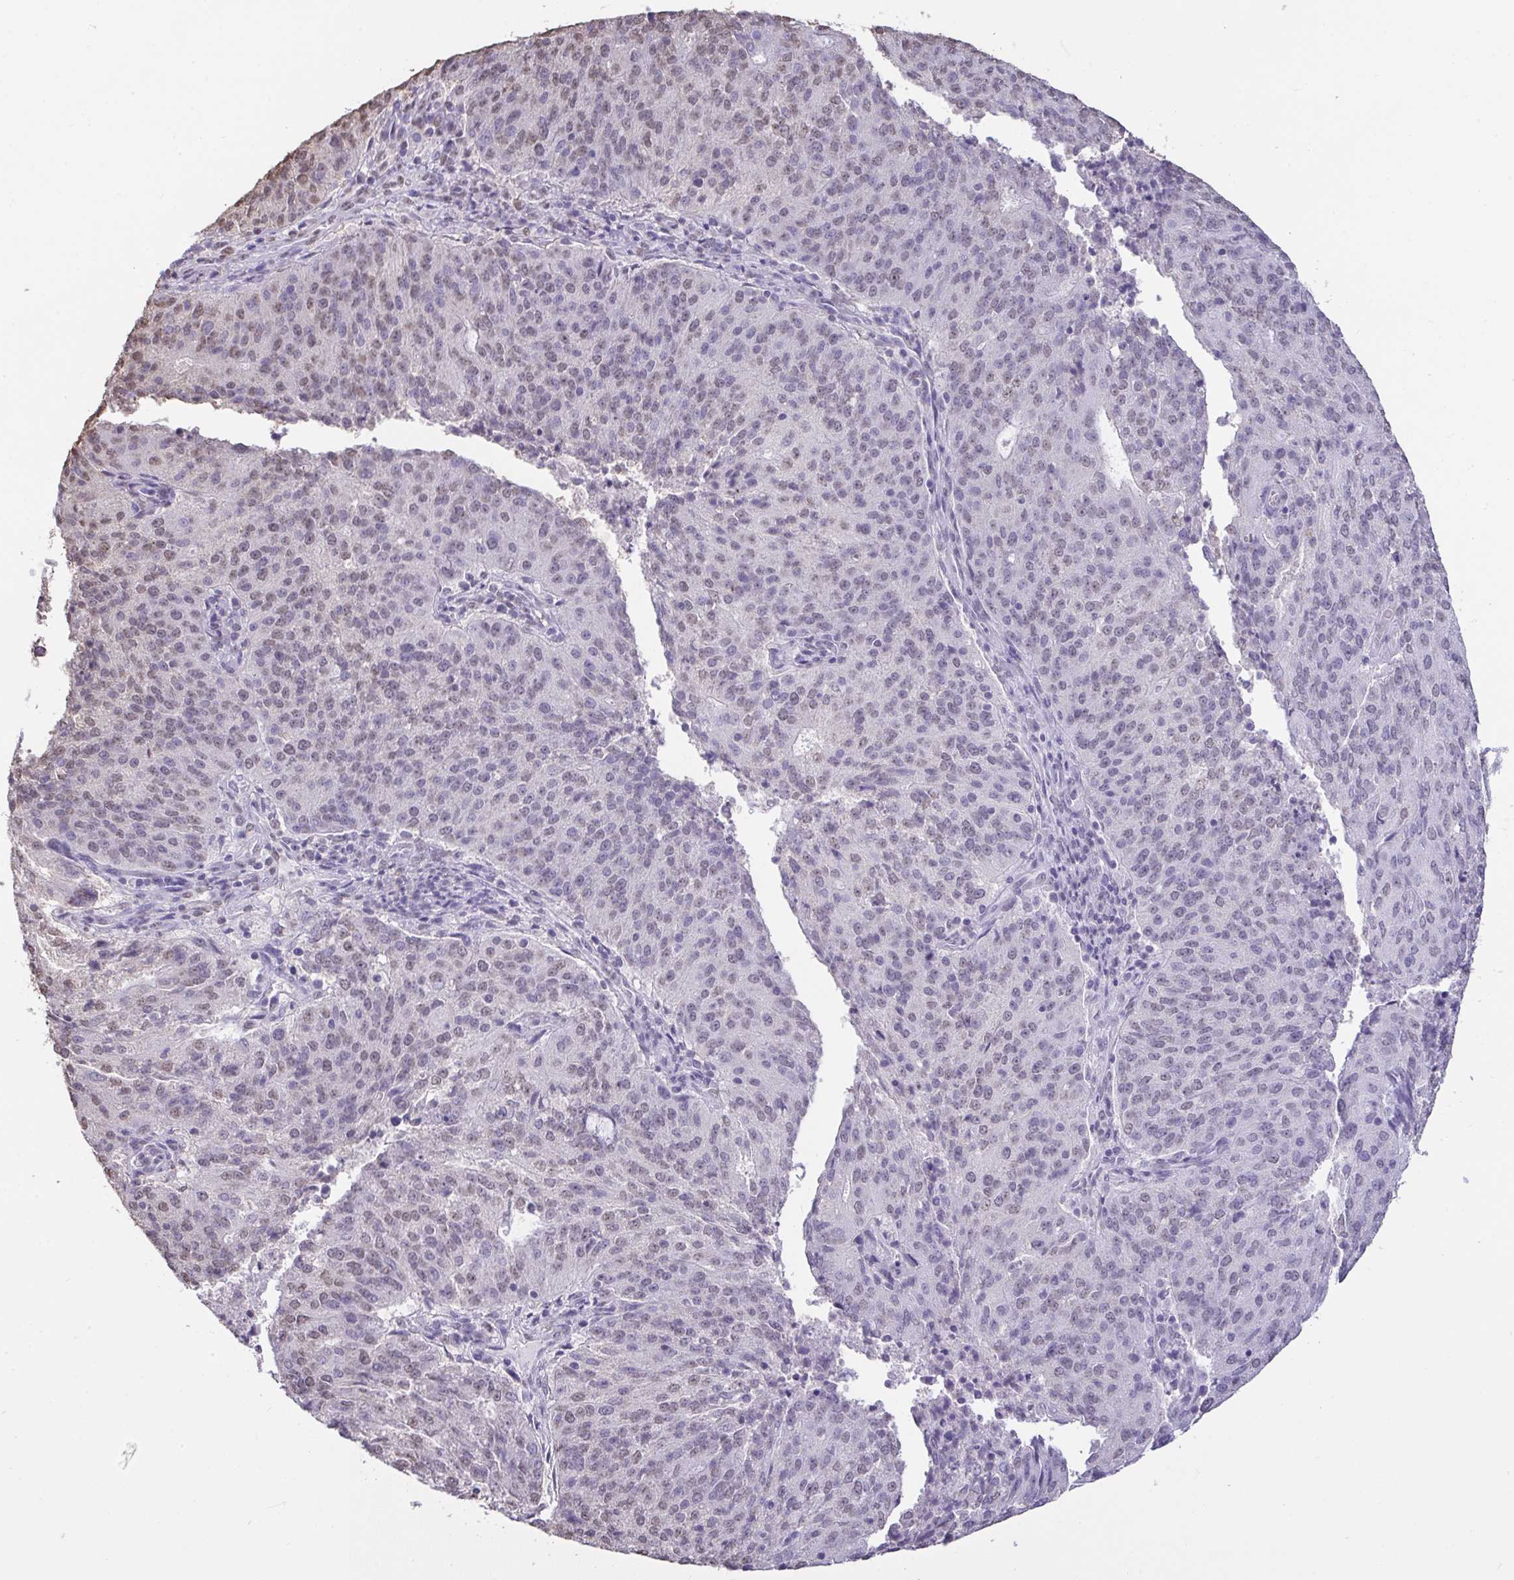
{"staining": {"intensity": "weak", "quantity": "<25%", "location": "nuclear"}, "tissue": "endometrial cancer", "cell_type": "Tumor cells", "image_type": "cancer", "snomed": [{"axis": "morphology", "description": "Adenocarcinoma, NOS"}, {"axis": "topography", "description": "Endometrium"}], "caption": "Photomicrograph shows no protein expression in tumor cells of adenocarcinoma (endometrial) tissue.", "gene": "SEMA6B", "patient": {"sex": "female", "age": 82}}